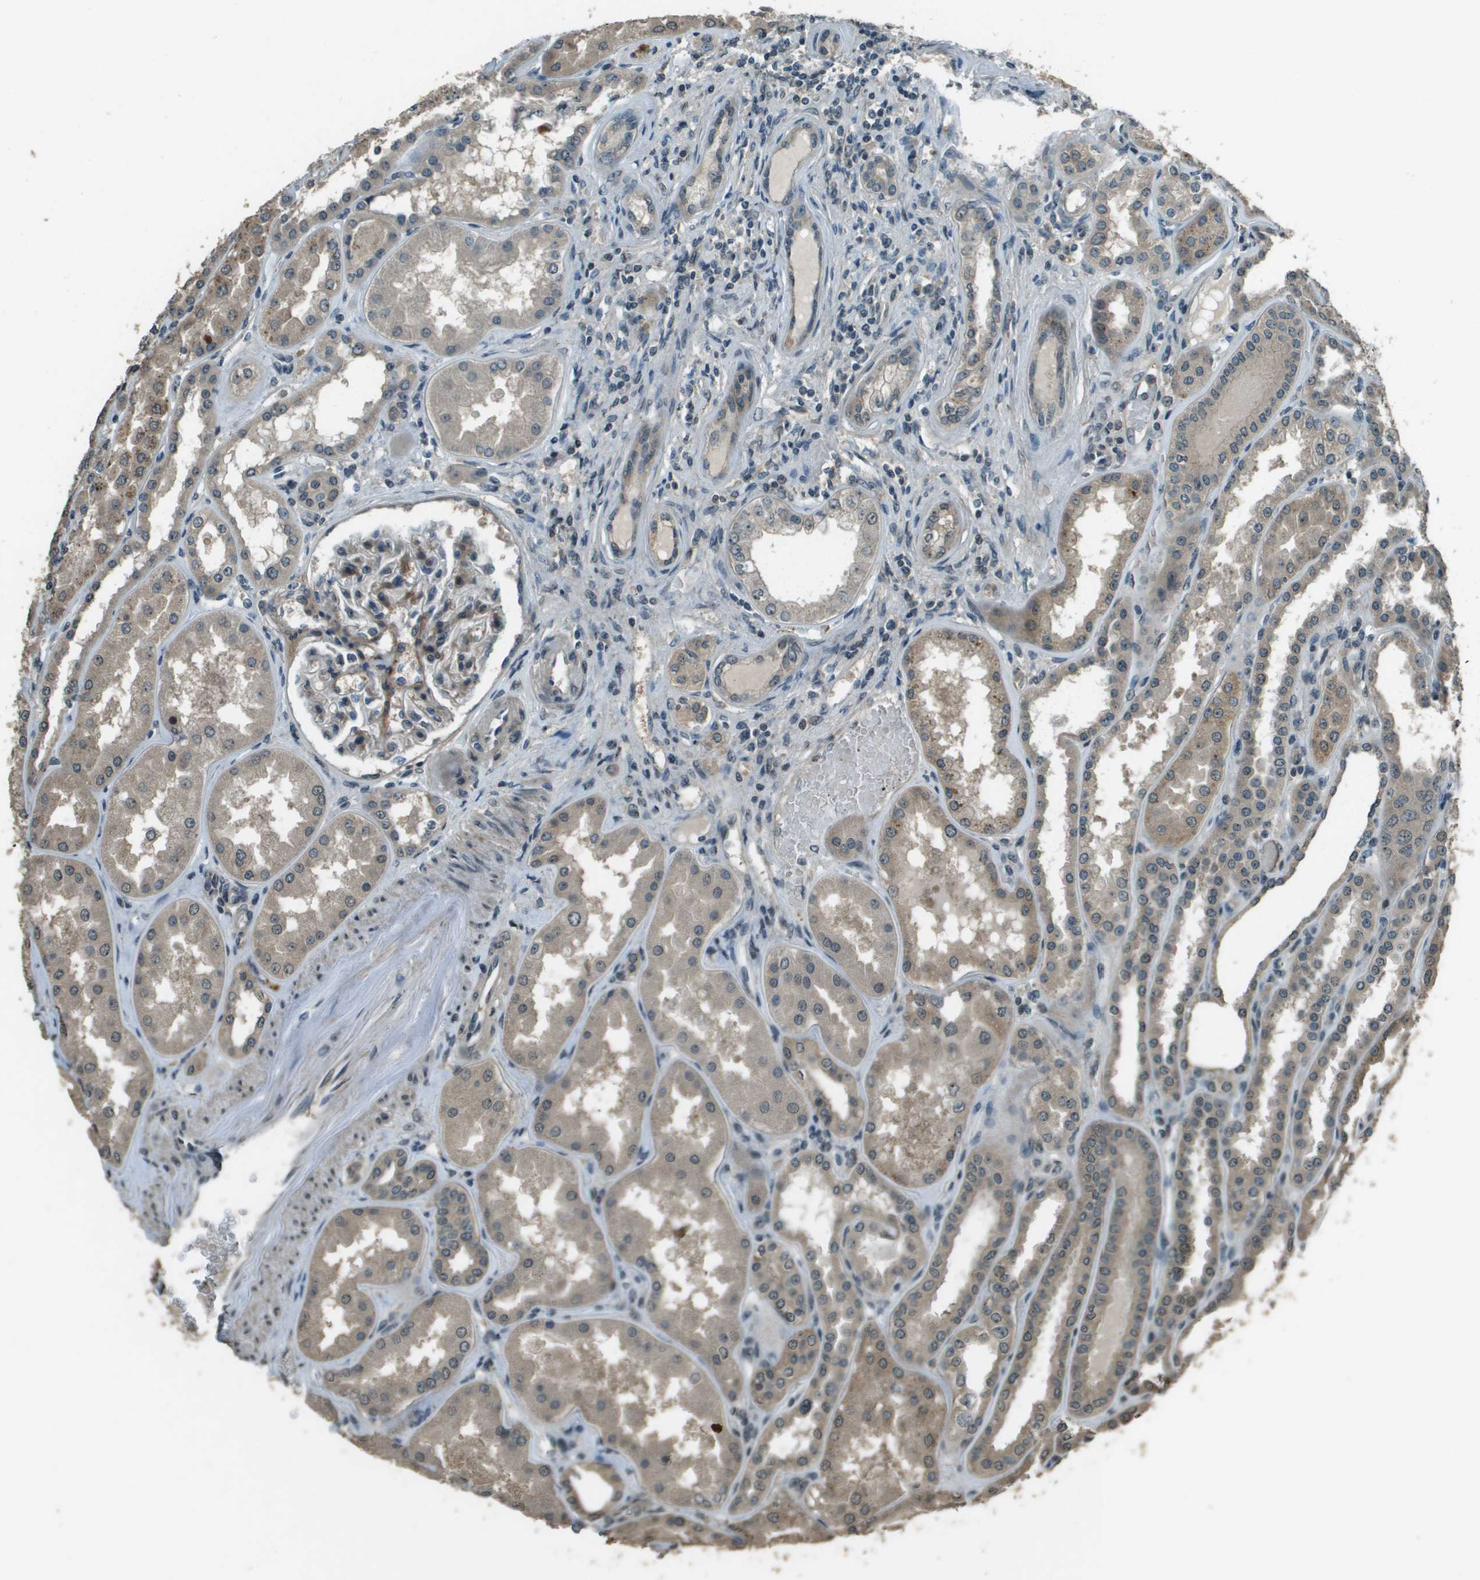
{"staining": {"intensity": "moderate", "quantity": "25%-75%", "location": "cytoplasmic/membranous"}, "tissue": "kidney", "cell_type": "Cells in glomeruli", "image_type": "normal", "snomed": [{"axis": "morphology", "description": "Normal tissue, NOS"}, {"axis": "topography", "description": "Kidney"}], "caption": "Kidney stained with IHC demonstrates moderate cytoplasmic/membranous positivity in about 25%-75% of cells in glomeruli. (DAB IHC, brown staining for protein, blue staining for nuclei).", "gene": "SDC3", "patient": {"sex": "female", "age": 56}}